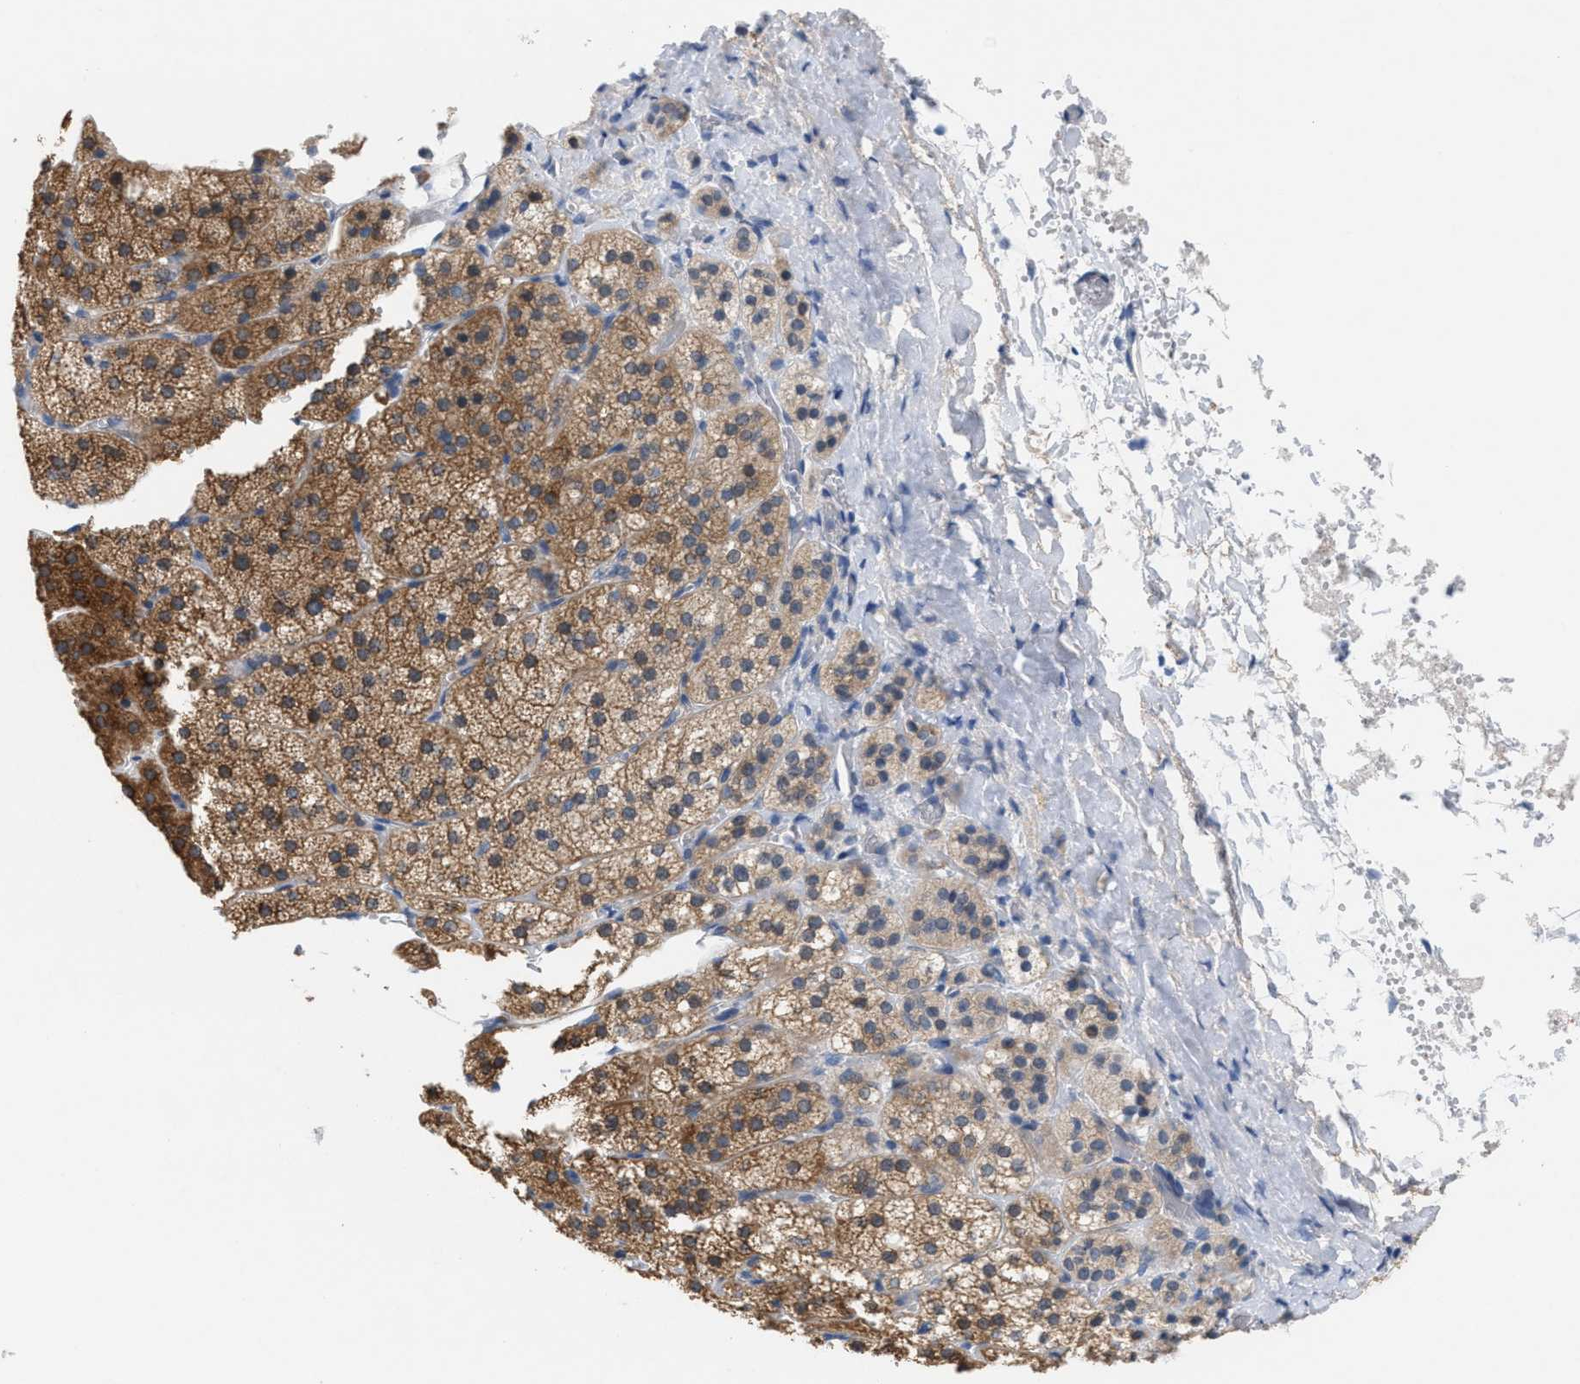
{"staining": {"intensity": "strong", "quantity": ">75%", "location": "cytoplasmic/membranous"}, "tissue": "adrenal gland", "cell_type": "Glandular cells", "image_type": "normal", "snomed": [{"axis": "morphology", "description": "Normal tissue, NOS"}, {"axis": "topography", "description": "Adrenal gland"}], "caption": "Adrenal gland stained for a protein reveals strong cytoplasmic/membranous positivity in glandular cells. (DAB (3,3'-diaminobenzidine) = brown stain, brightfield microscopy at high magnification).", "gene": "UBAP2", "patient": {"sex": "female", "age": 44}}